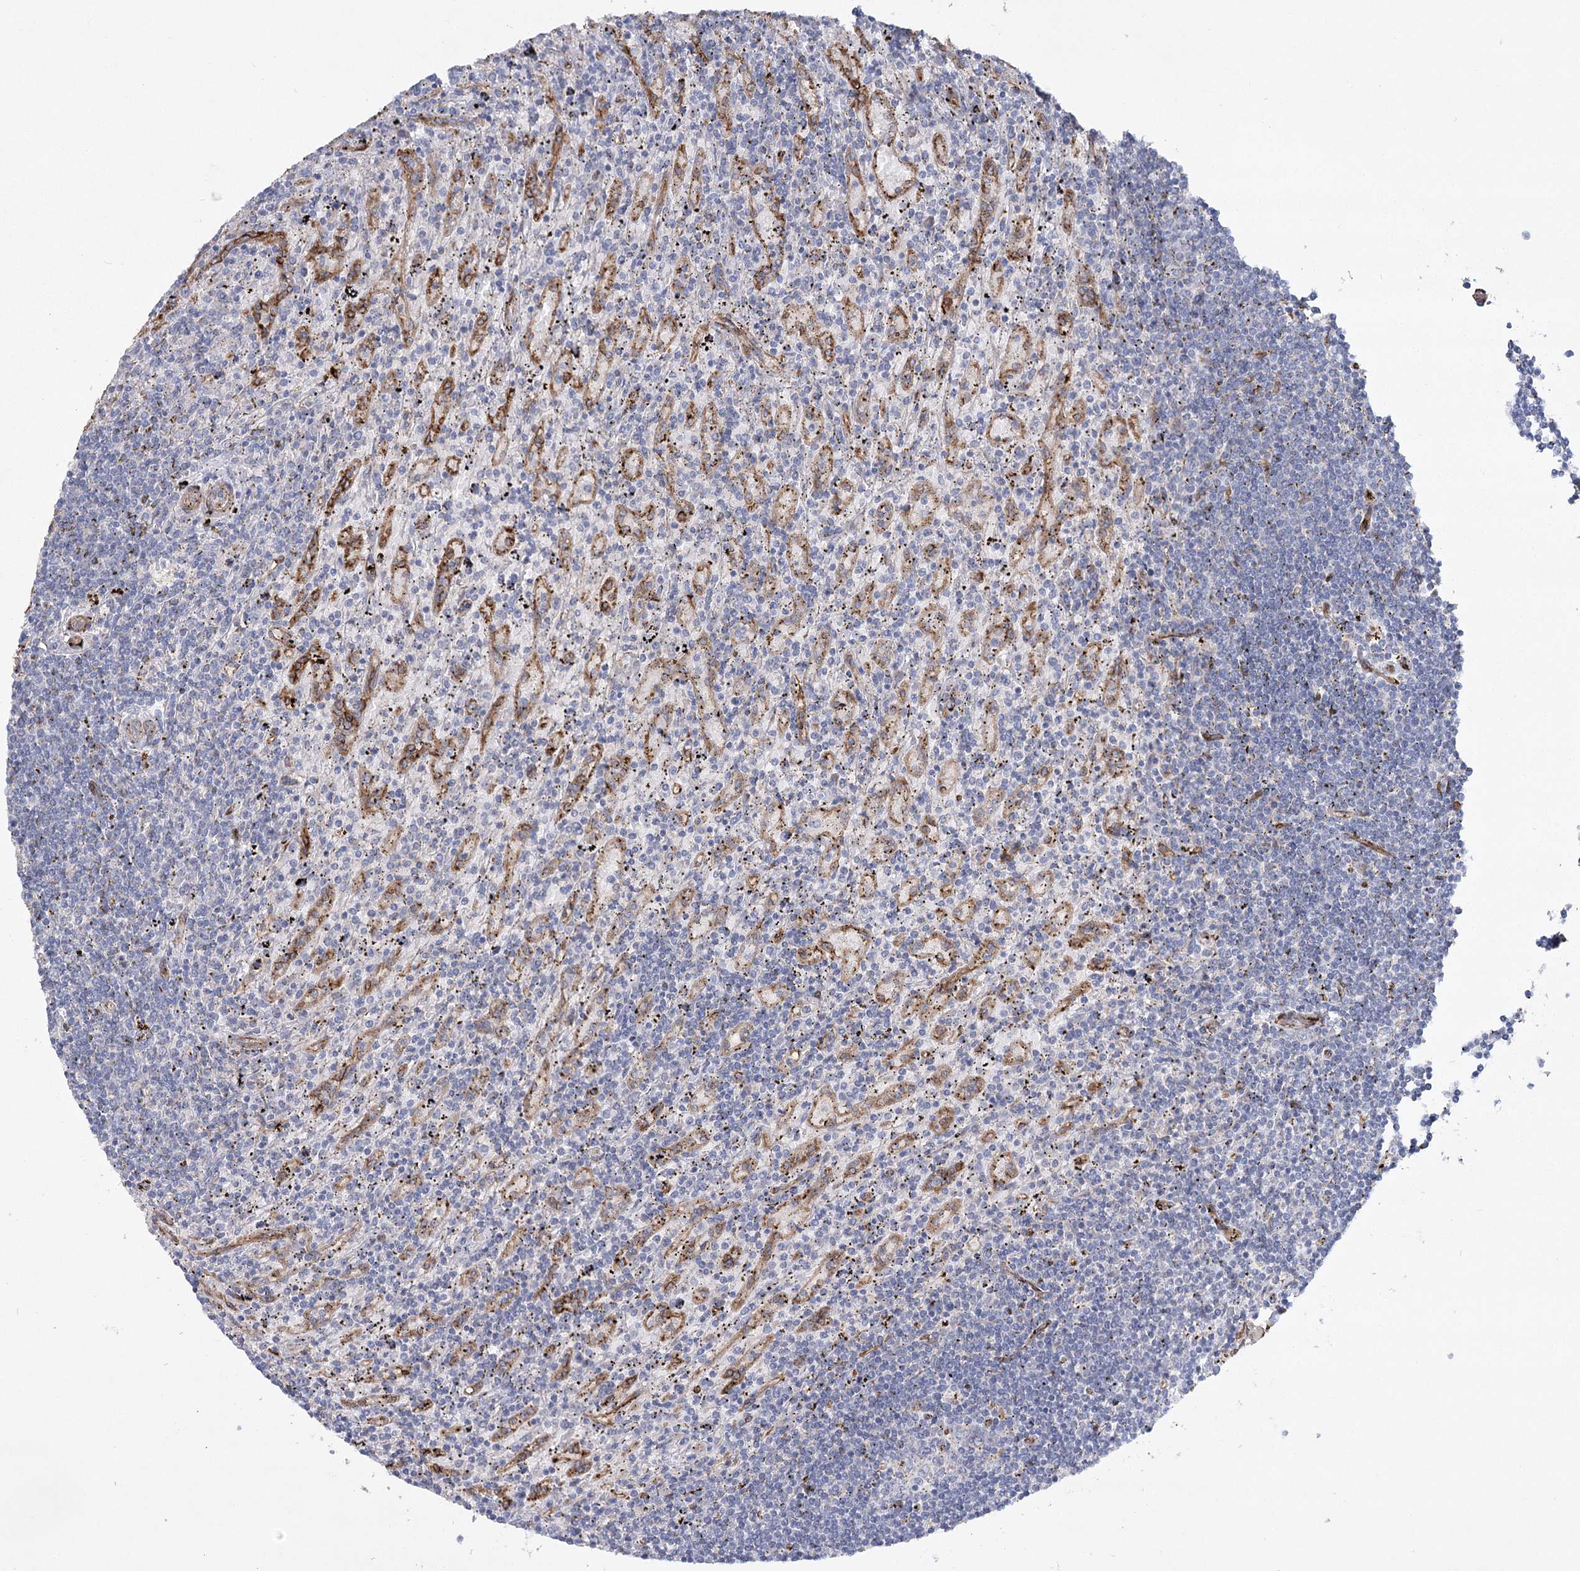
{"staining": {"intensity": "negative", "quantity": "none", "location": "none"}, "tissue": "lymphoma", "cell_type": "Tumor cells", "image_type": "cancer", "snomed": [{"axis": "morphology", "description": "Malignant lymphoma, non-Hodgkin's type, Low grade"}, {"axis": "topography", "description": "Spleen"}], "caption": "Tumor cells show no significant expression in lymphoma.", "gene": "TMEM164", "patient": {"sex": "male", "age": 76}}